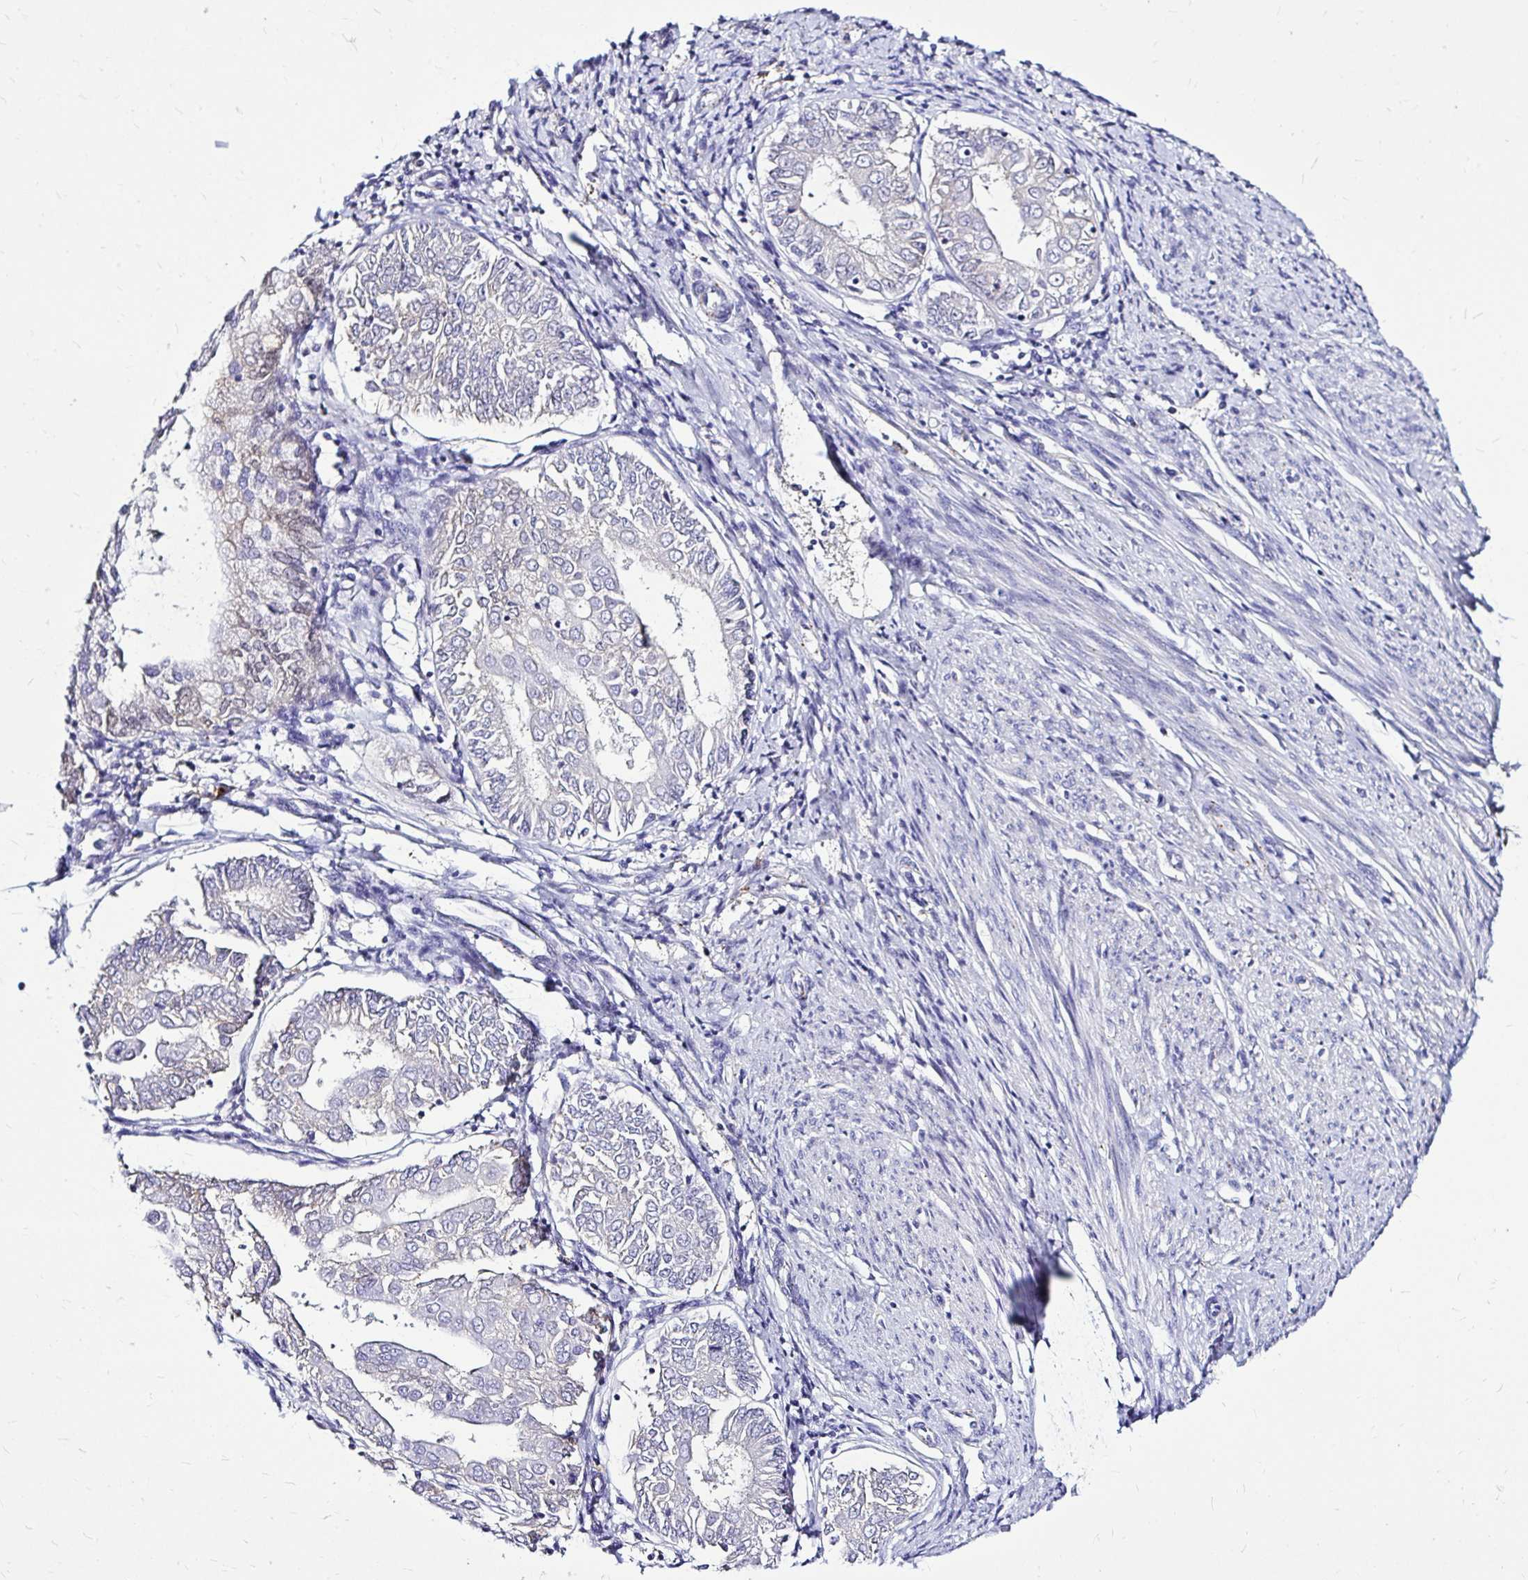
{"staining": {"intensity": "negative", "quantity": "none", "location": "none"}, "tissue": "endometrial cancer", "cell_type": "Tumor cells", "image_type": "cancer", "snomed": [{"axis": "morphology", "description": "Adenocarcinoma, NOS"}, {"axis": "topography", "description": "Endometrium"}], "caption": "High power microscopy histopathology image of an IHC histopathology image of endometrial adenocarcinoma, revealing no significant positivity in tumor cells.", "gene": "IDH1", "patient": {"sex": "female", "age": 68}}